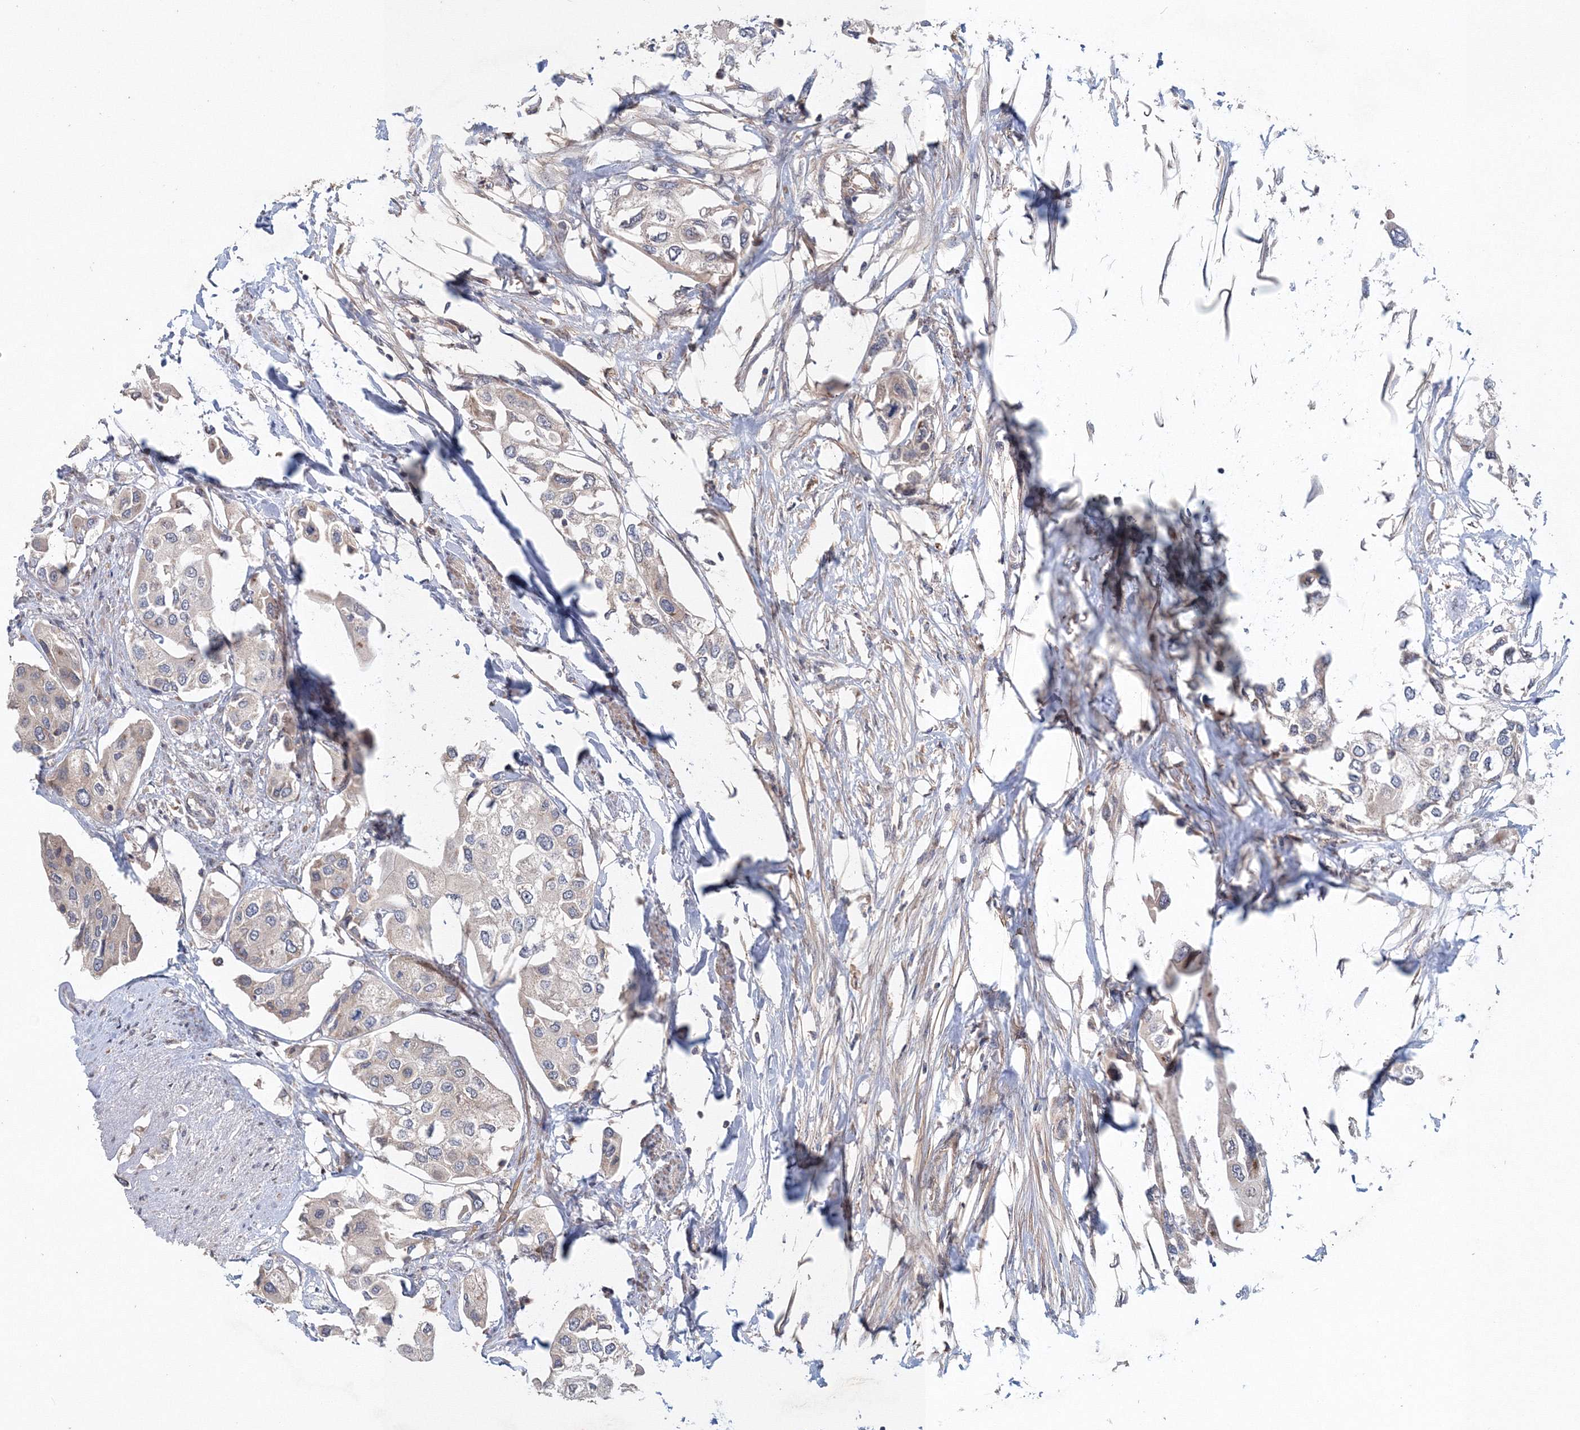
{"staining": {"intensity": "weak", "quantity": "<25%", "location": "cytoplasmic/membranous"}, "tissue": "urothelial cancer", "cell_type": "Tumor cells", "image_type": "cancer", "snomed": [{"axis": "morphology", "description": "Urothelial carcinoma, High grade"}, {"axis": "topography", "description": "Urinary bladder"}], "caption": "This is an IHC micrograph of urothelial carcinoma (high-grade). There is no positivity in tumor cells.", "gene": "NOA1", "patient": {"sex": "male", "age": 64}}